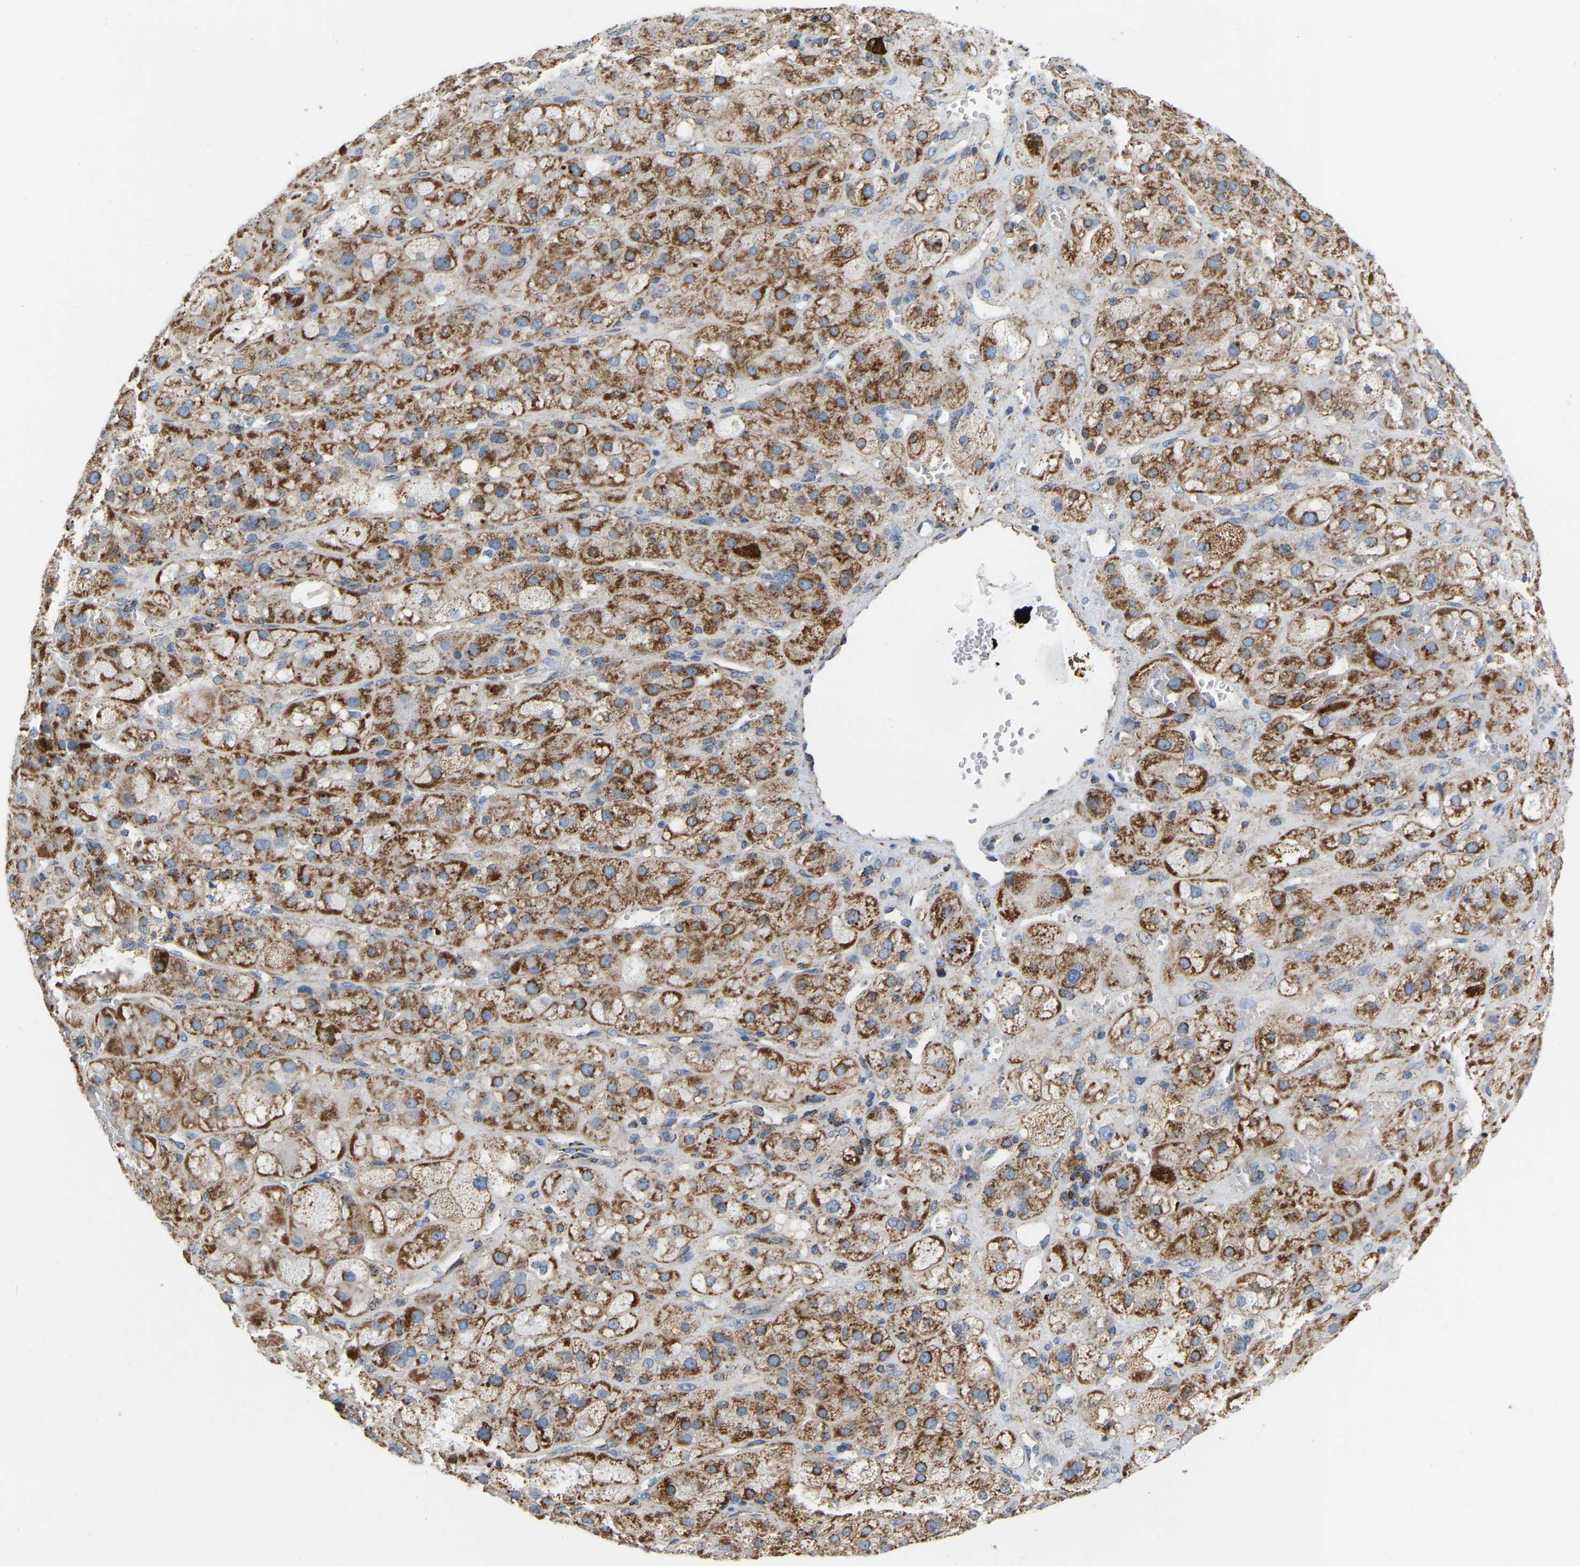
{"staining": {"intensity": "strong", "quantity": ">75%", "location": "cytoplasmic/membranous"}, "tissue": "adrenal gland", "cell_type": "Glandular cells", "image_type": "normal", "snomed": [{"axis": "morphology", "description": "Normal tissue, NOS"}, {"axis": "topography", "description": "Adrenal gland"}], "caption": "Human adrenal gland stained for a protein (brown) exhibits strong cytoplasmic/membranous positive expression in approximately >75% of glandular cells.", "gene": "CBLB", "patient": {"sex": "female", "age": 47}}